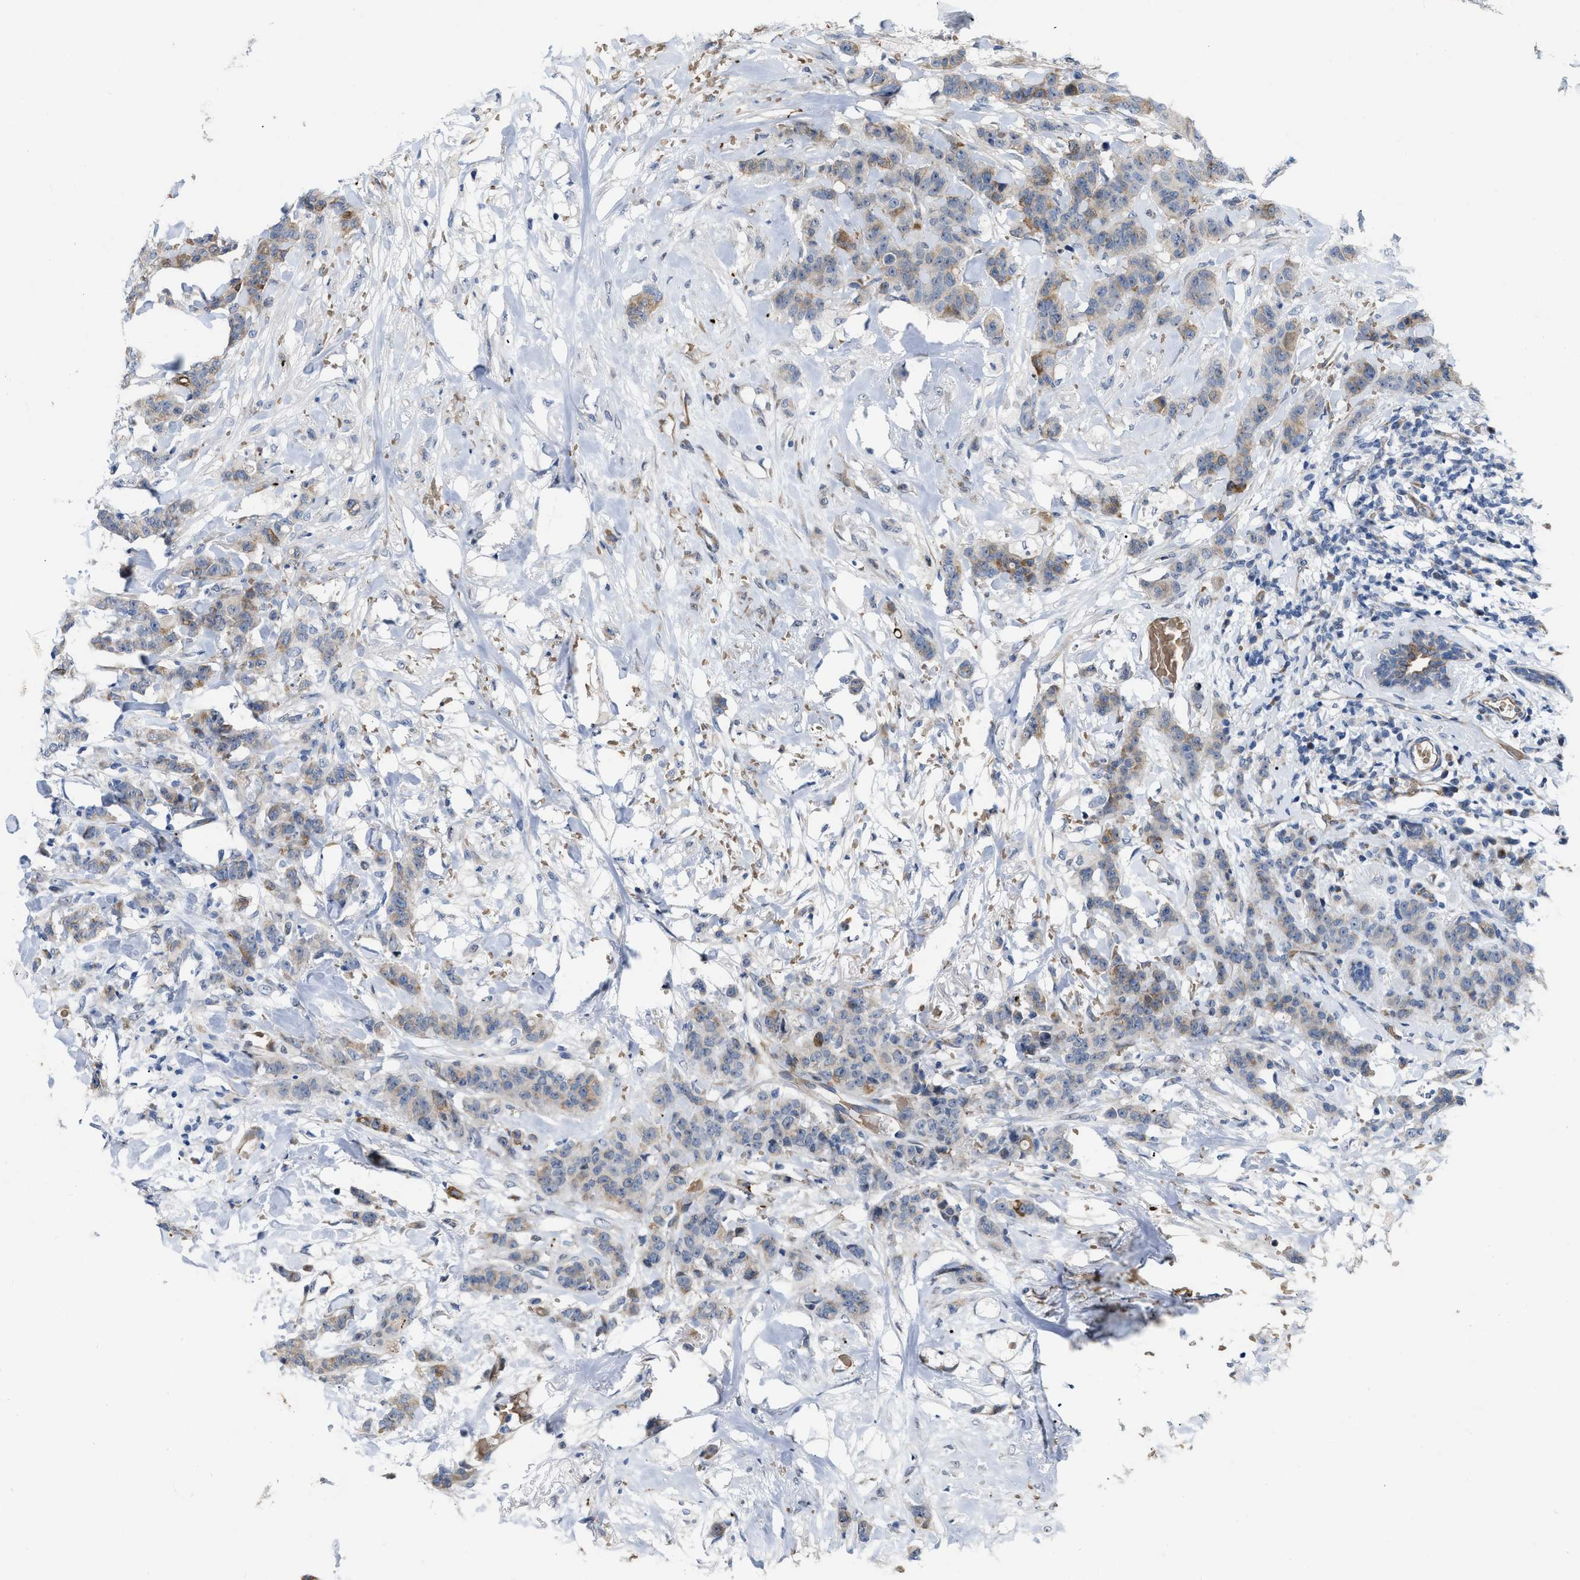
{"staining": {"intensity": "moderate", "quantity": ">75%", "location": "cytoplasmic/membranous"}, "tissue": "breast cancer", "cell_type": "Tumor cells", "image_type": "cancer", "snomed": [{"axis": "morphology", "description": "Normal tissue, NOS"}, {"axis": "morphology", "description": "Duct carcinoma"}, {"axis": "topography", "description": "Breast"}], "caption": "Moderate cytoplasmic/membranous staining is seen in approximately >75% of tumor cells in breast cancer.", "gene": "POLR1F", "patient": {"sex": "female", "age": 40}}